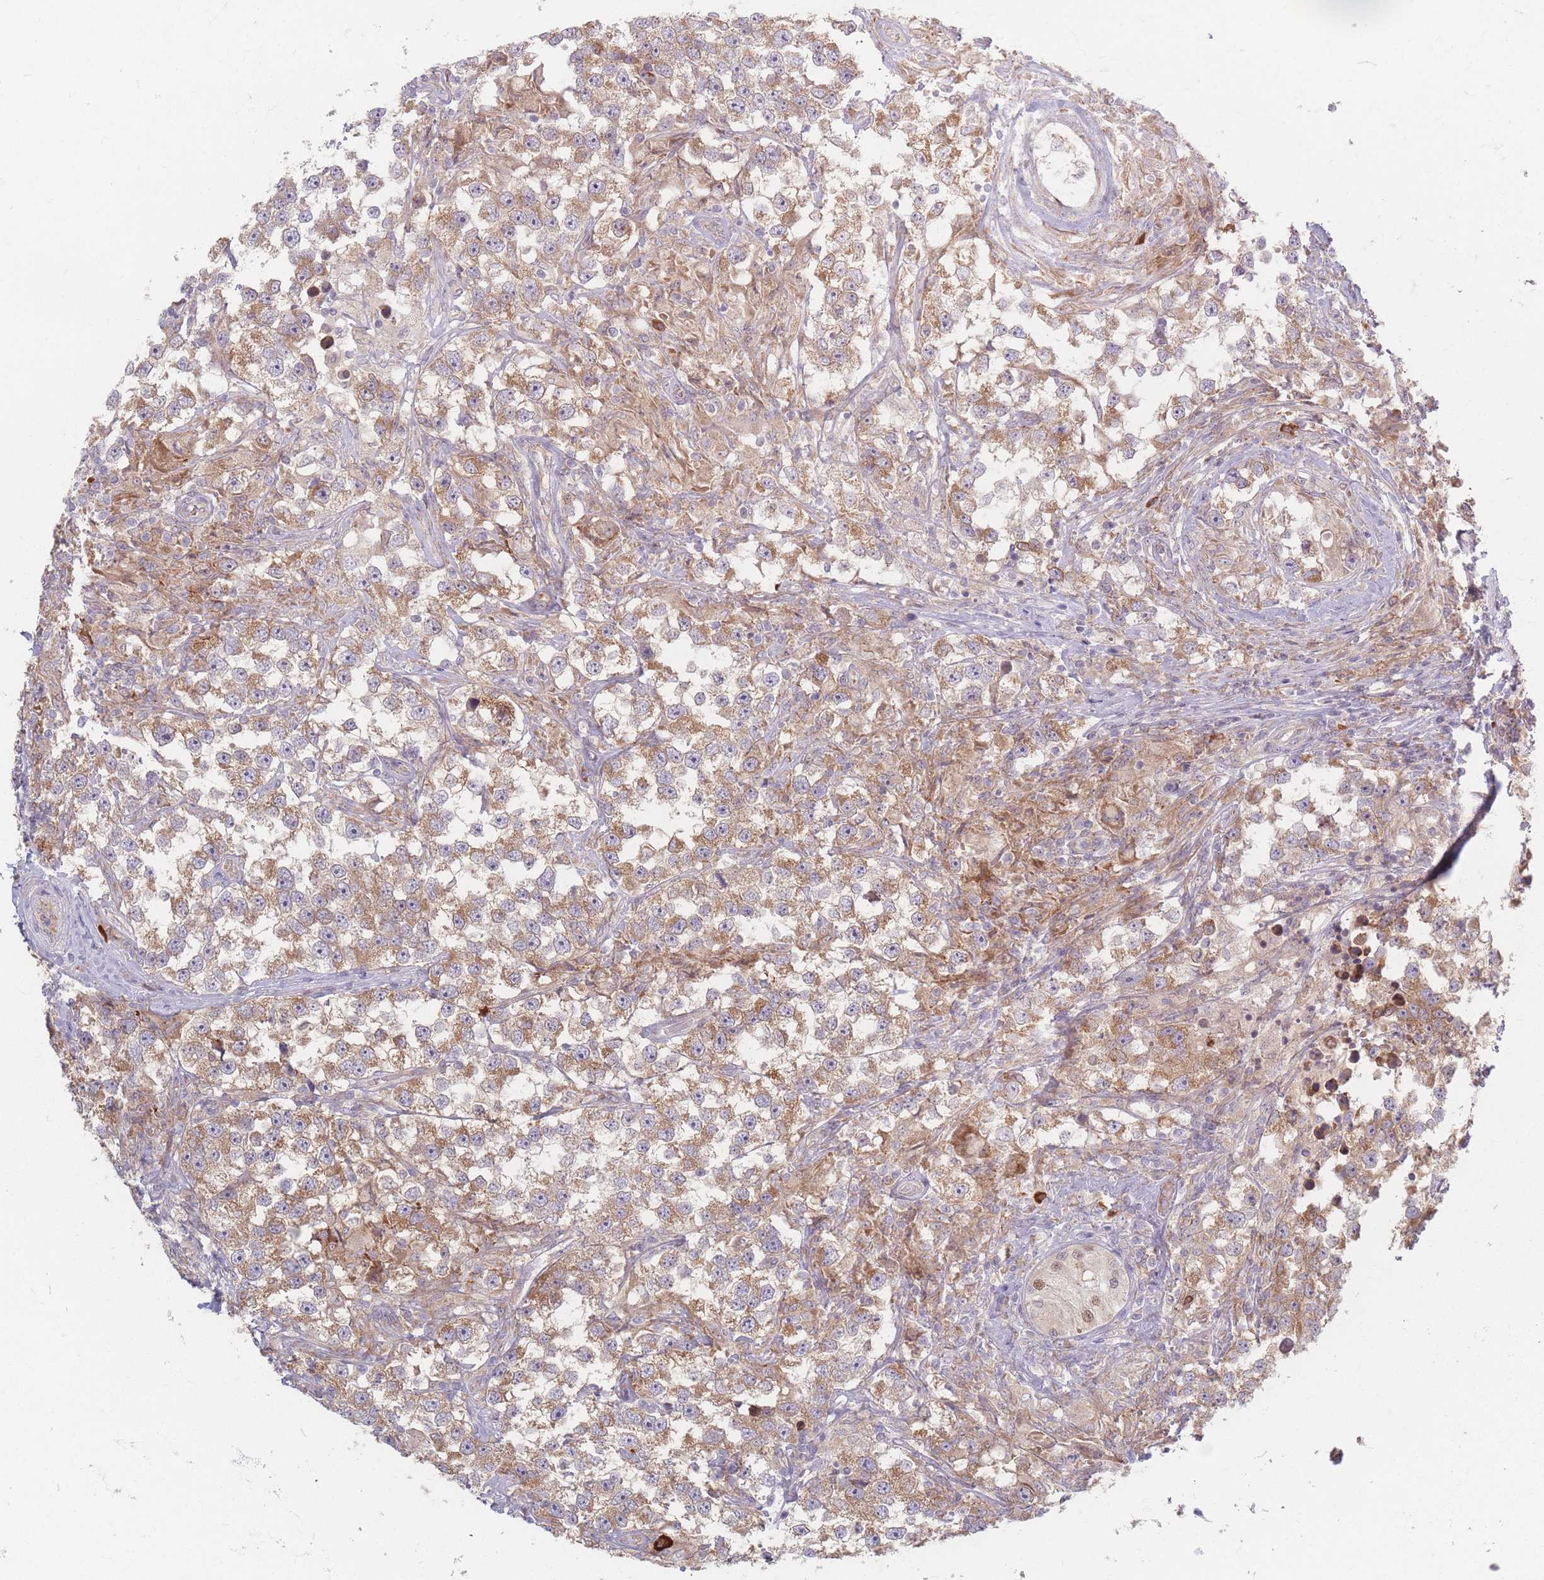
{"staining": {"intensity": "moderate", "quantity": ">75%", "location": "cytoplasmic/membranous"}, "tissue": "testis cancer", "cell_type": "Tumor cells", "image_type": "cancer", "snomed": [{"axis": "morphology", "description": "Seminoma, NOS"}, {"axis": "topography", "description": "Testis"}], "caption": "Moderate cytoplasmic/membranous positivity for a protein is present in about >75% of tumor cells of seminoma (testis) using IHC.", "gene": "SMIM14", "patient": {"sex": "male", "age": 46}}